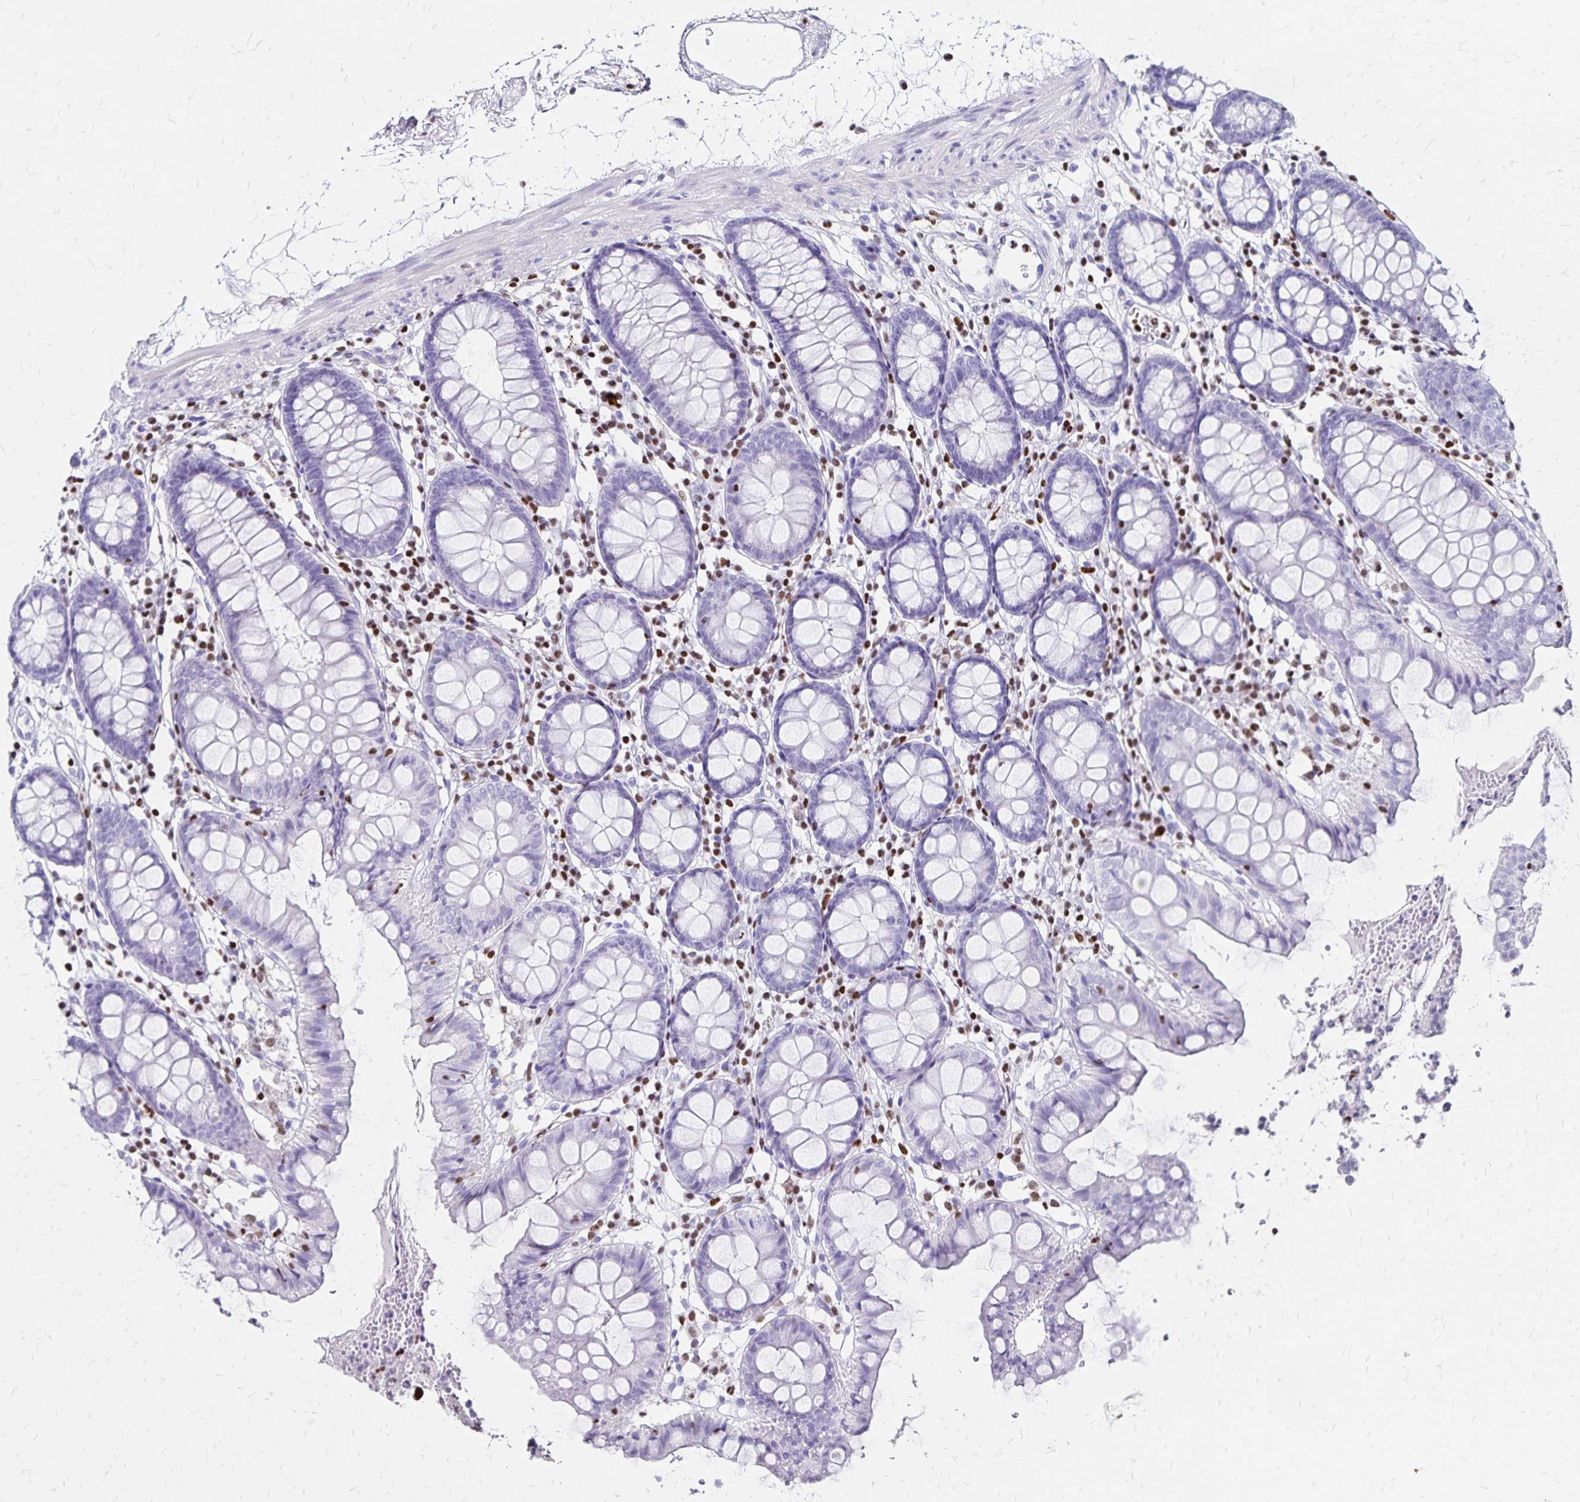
{"staining": {"intensity": "negative", "quantity": "none", "location": "none"}, "tissue": "colon", "cell_type": "Endothelial cells", "image_type": "normal", "snomed": [{"axis": "morphology", "description": "Normal tissue, NOS"}, {"axis": "topography", "description": "Colon"}], "caption": "This is a image of IHC staining of unremarkable colon, which shows no staining in endothelial cells. (DAB immunohistochemistry (IHC) visualized using brightfield microscopy, high magnification).", "gene": "IKZF1", "patient": {"sex": "female", "age": 84}}